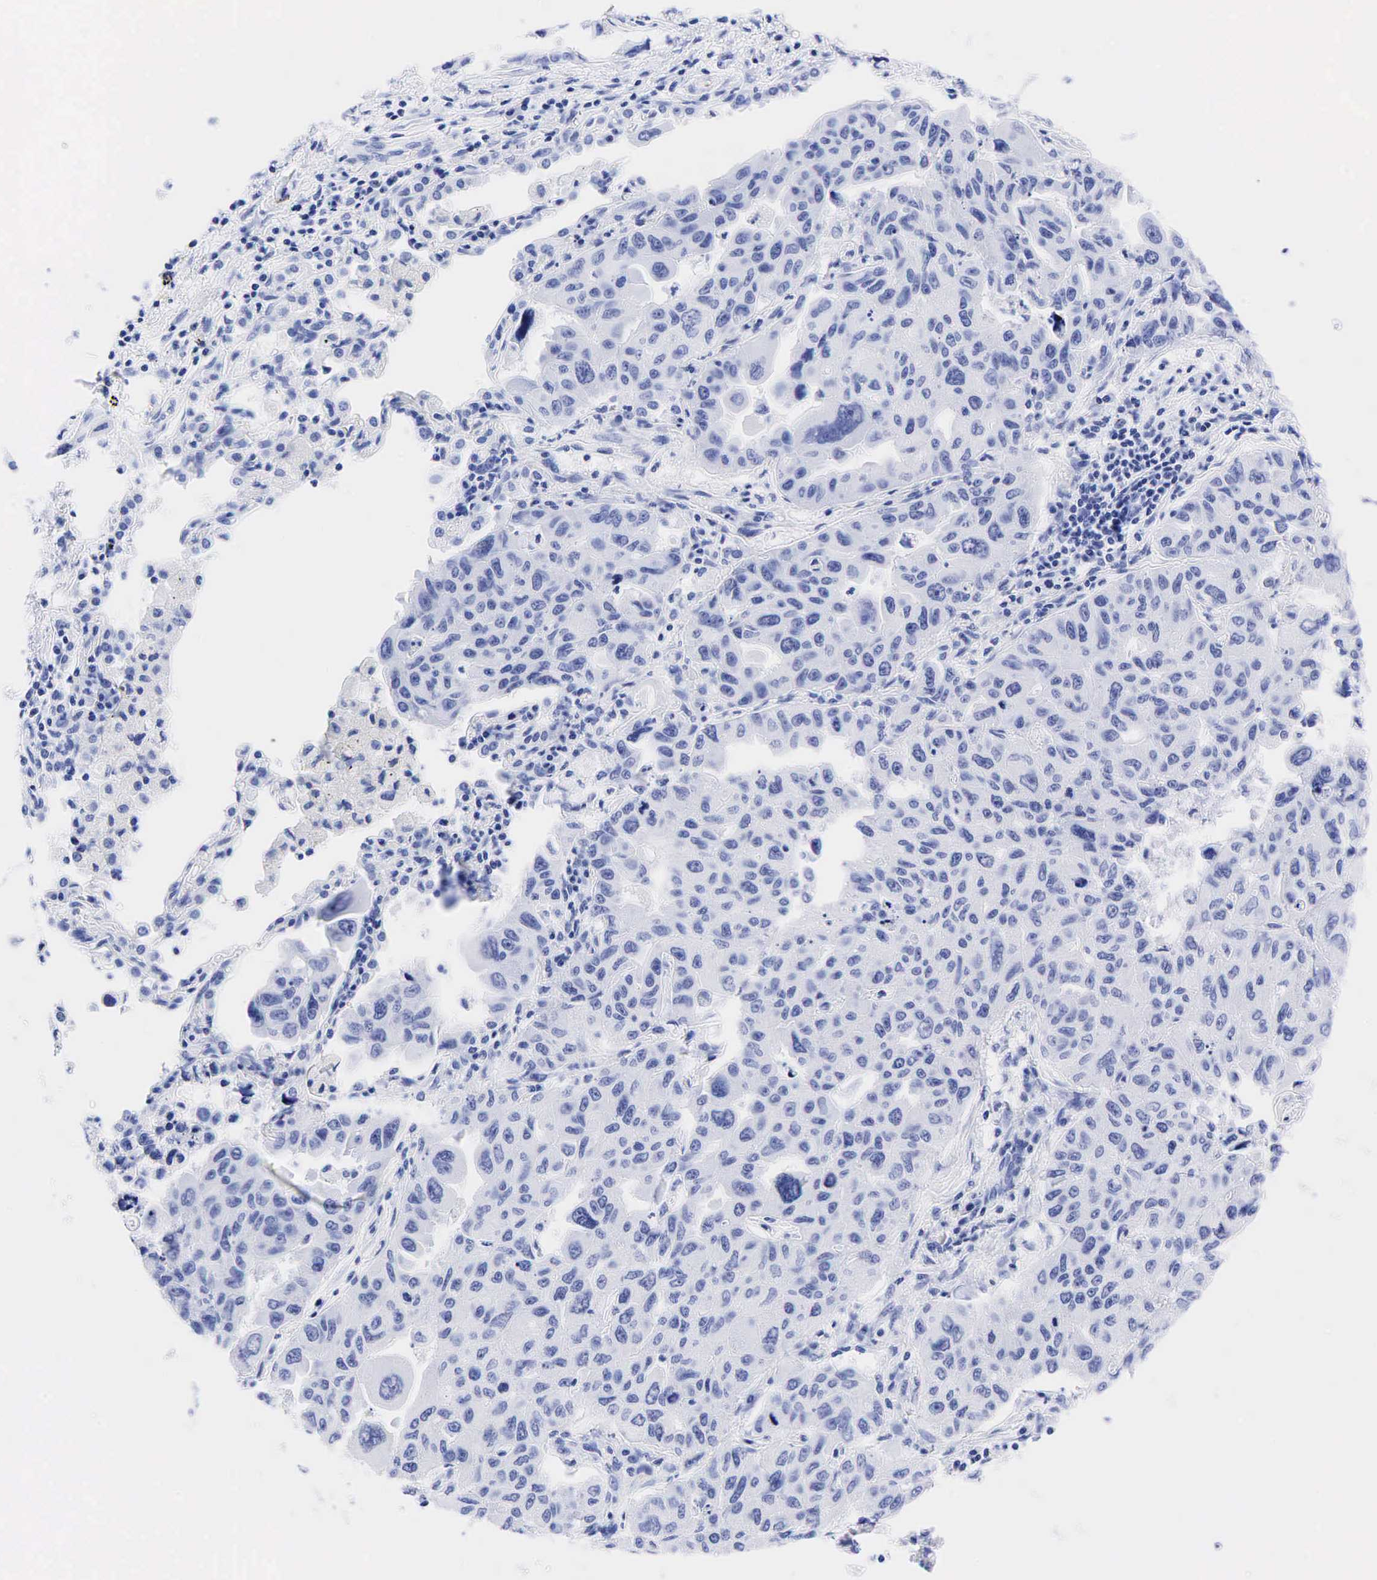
{"staining": {"intensity": "negative", "quantity": "none", "location": "none"}, "tissue": "lung cancer", "cell_type": "Tumor cells", "image_type": "cancer", "snomed": [{"axis": "morphology", "description": "Adenocarcinoma, NOS"}, {"axis": "topography", "description": "Lung"}], "caption": "There is no significant positivity in tumor cells of lung cancer (adenocarcinoma).", "gene": "CHGA", "patient": {"sex": "male", "age": 64}}